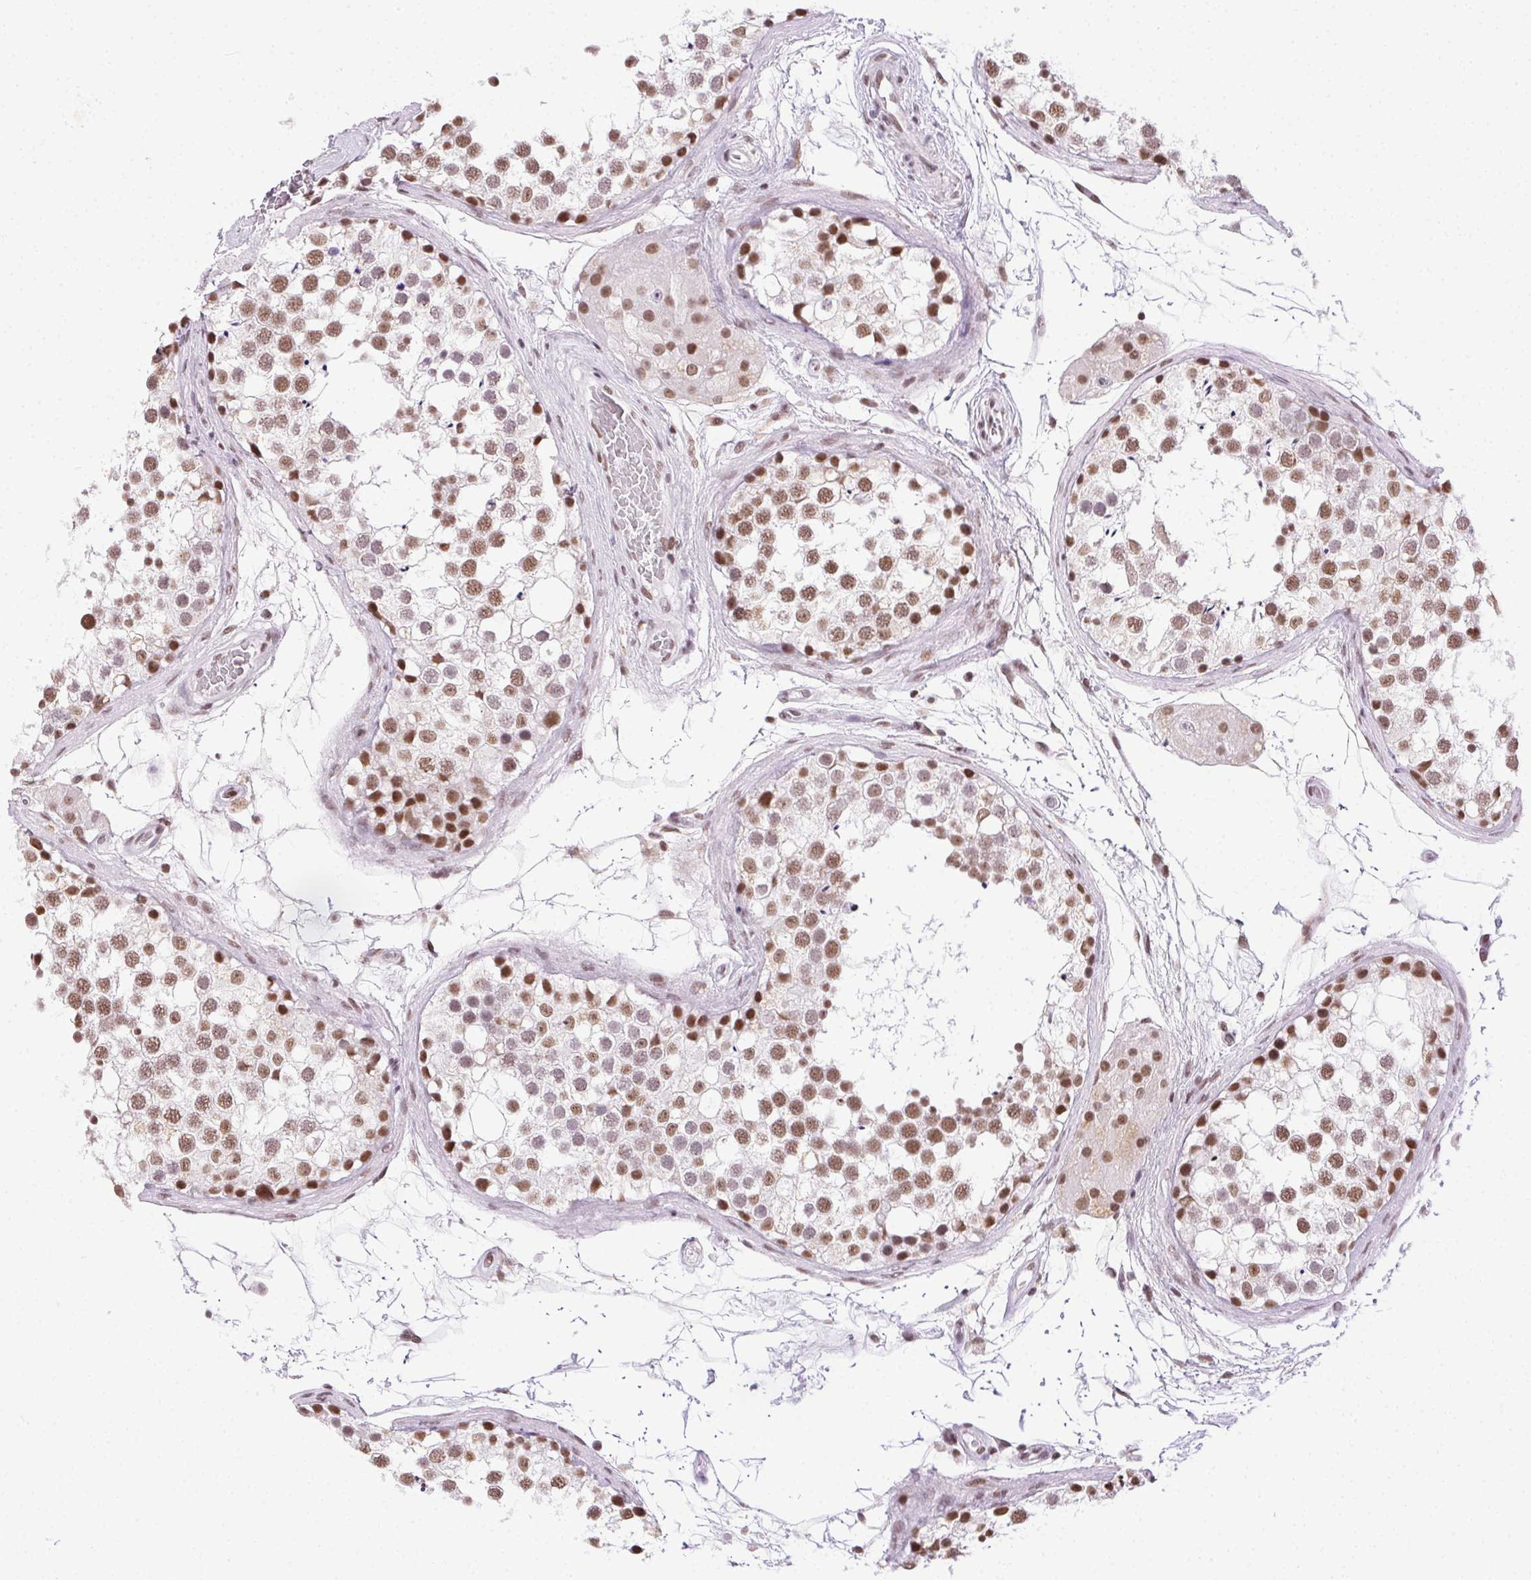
{"staining": {"intensity": "moderate", "quantity": ">75%", "location": "nuclear"}, "tissue": "testis", "cell_type": "Cells in seminiferous ducts", "image_type": "normal", "snomed": [{"axis": "morphology", "description": "Normal tissue, NOS"}, {"axis": "morphology", "description": "Seminoma, NOS"}, {"axis": "topography", "description": "Testis"}], "caption": "Protein staining demonstrates moderate nuclear expression in about >75% of cells in seminiferous ducts in benign testis. The staining was performed using DAB (3,3'-diaminobenzidine) to visualize the protein expression in brown, while the nuclei were stained in blue with hematoxylin (Magnification: 20x).", "gene": "TRA2B", "patient": {"sex": "male", "age": 65}}